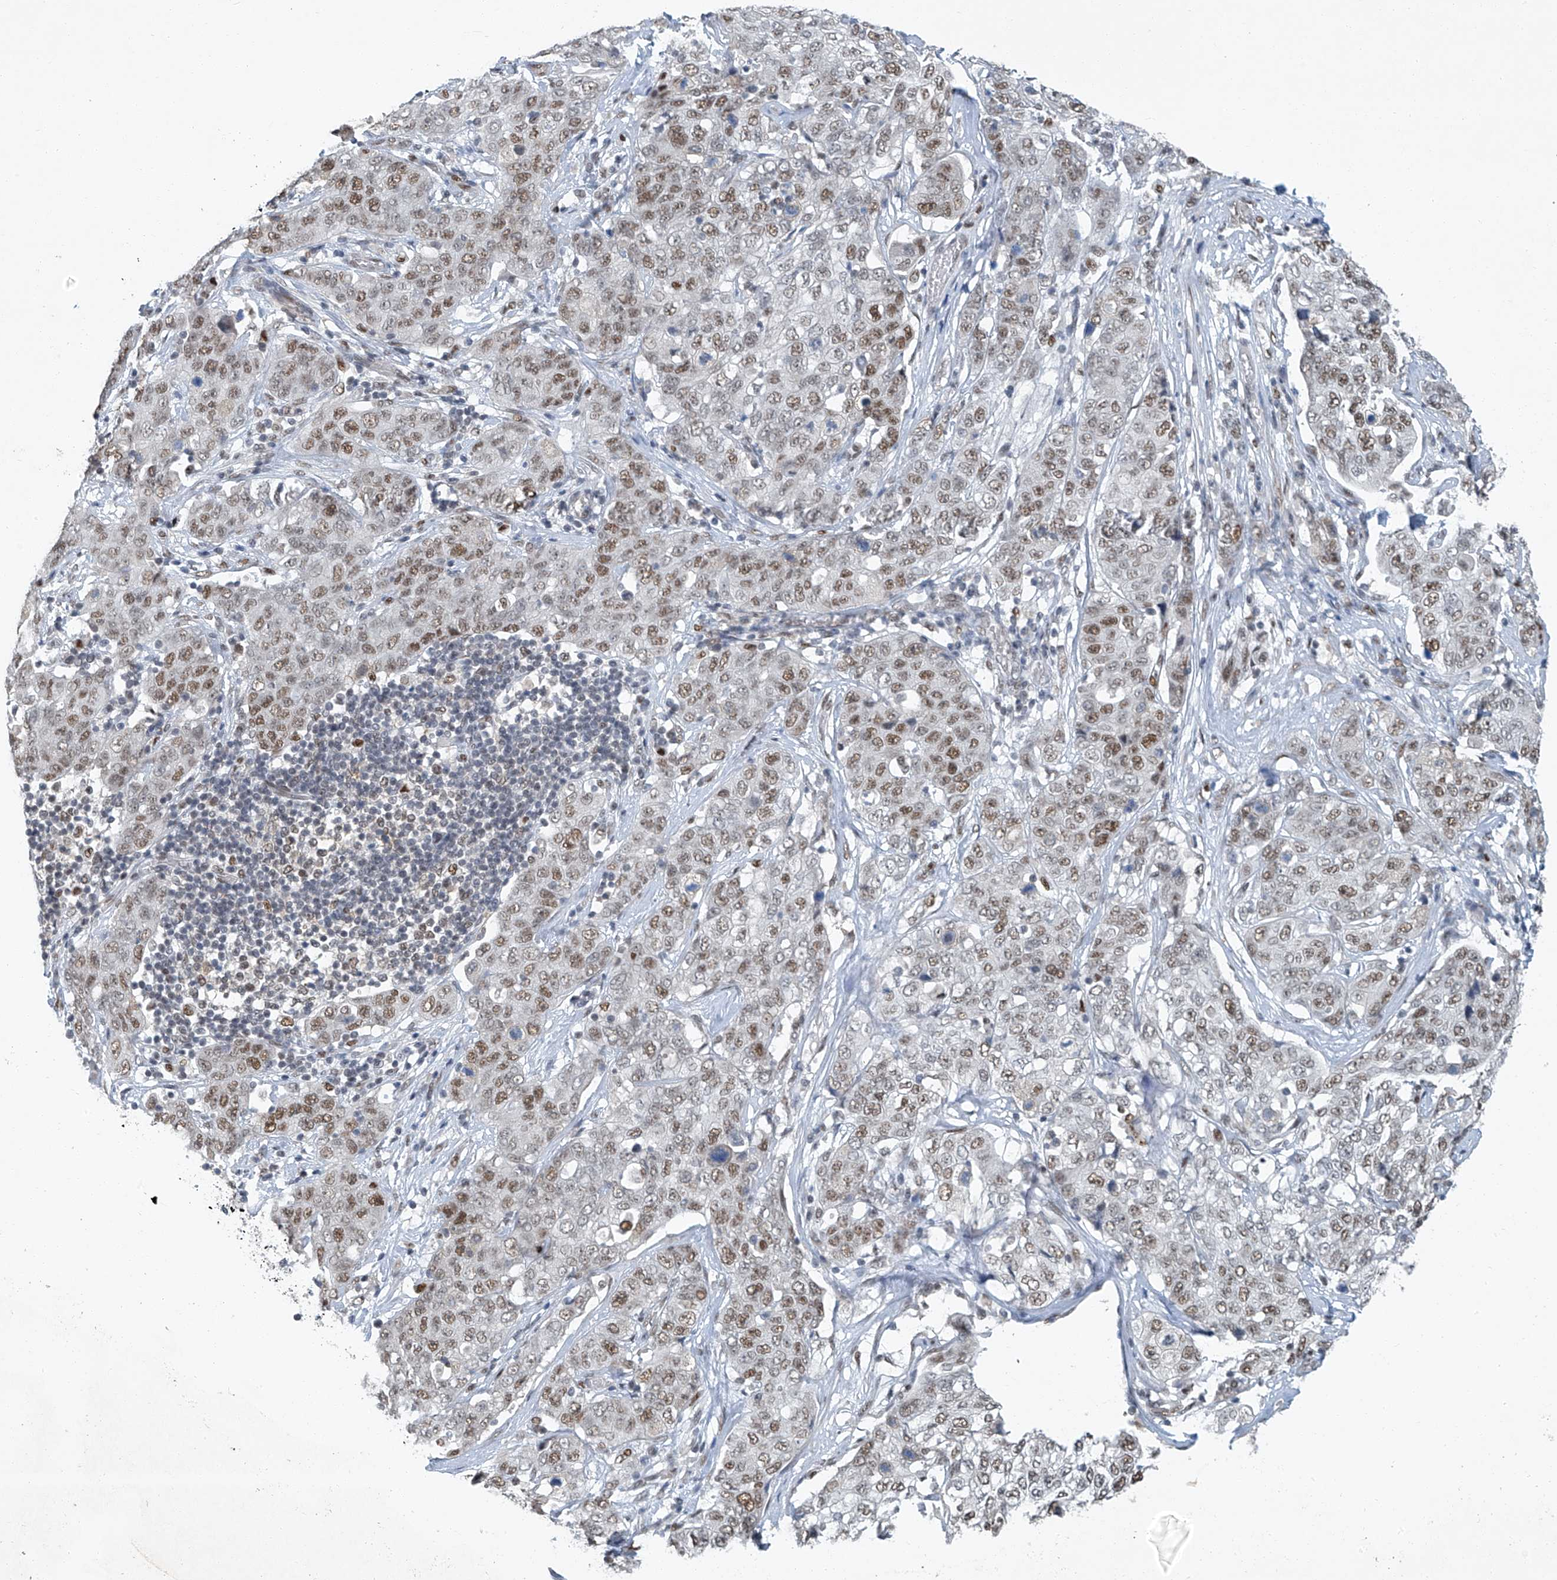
{"staining": {"intensity": "moderate", "quantity": ">75%", "location": "nuclear"}, "tissue": "stomach cancer", "cell_type": "Tumor cells", "image_type": "cancer", "snomed": [{"axis": "morphology", "description": "Normal tissue, NOS"}, {"axis": "morphology", "description": "Adenocarcinoma, NOS"}, {"axis": "topography", "description": "Lymph node"}, {"axis": "topography", "description": "Stomach"}], "caption": "Protein analysis of adenocarcinoma (stomach) tissue displays moderate nuclear expression in approximately >75% of tumor cells. The protein of interest is stained brown, and the nuclei are stained in blue (DAB IHC with brightfield microscopy, high magnification).", "gene": "TAF8", "patient": {"sex": "male", "age": 48}}